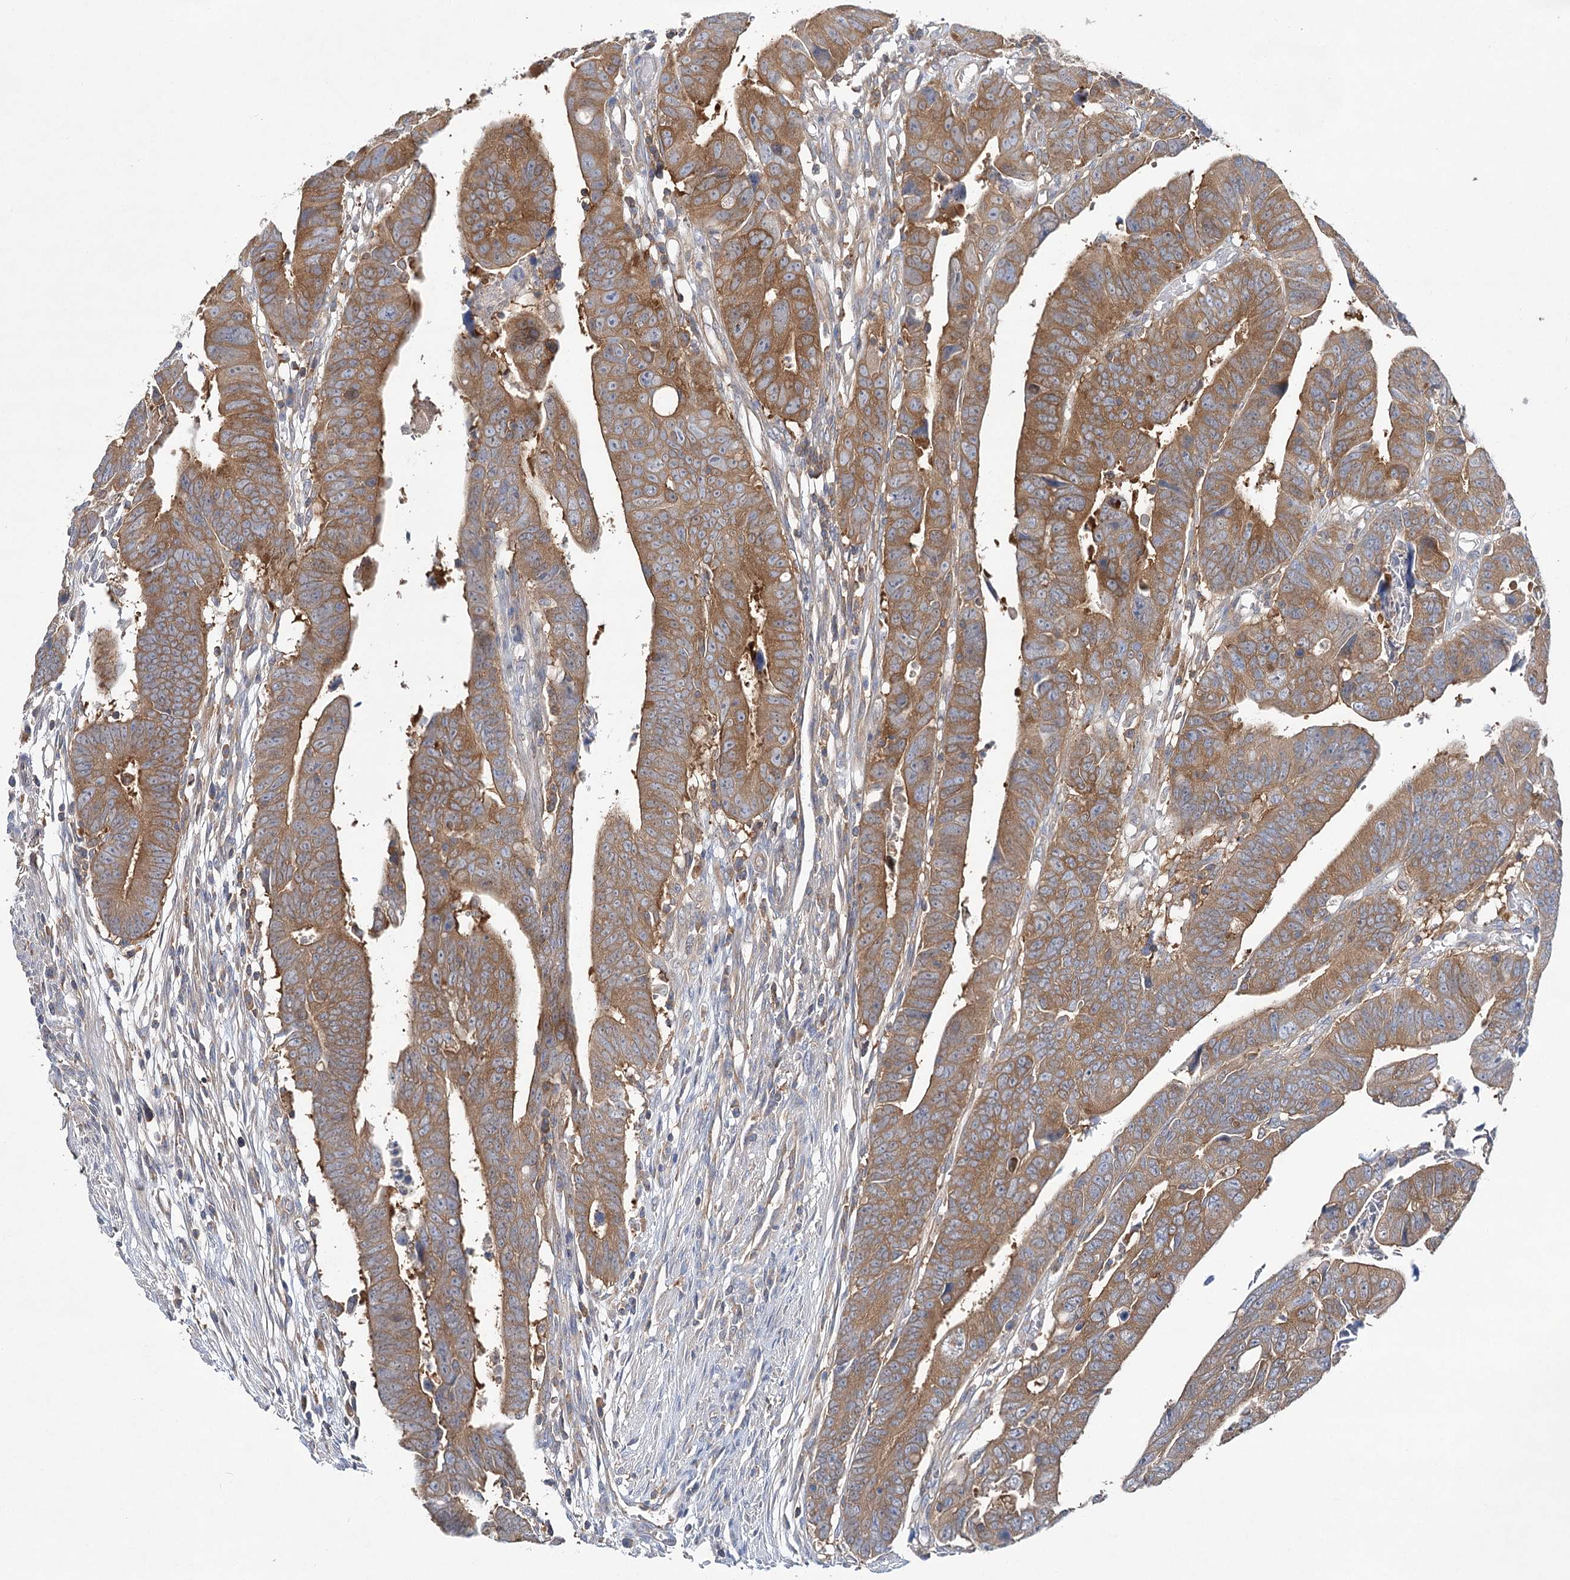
{"staining": {"intensity": "moderate", "quantity": ">75%", "location": "cytoplasmic/membranous"}, "tissue": "colorectal cancer", "cell_type": "Tumor cells", "image_type": "cancer", "snomed": [{"axis": "morphology", "description": "Adenocarcinoma, NOS"}, {"axis": "topography", "description": "Rectum"}], "caption": "Moderate cytoplasmic/membranous staining for a protein is present in approximately >75% of tumor cells of adenocarcinoma (colorectal) using IHC.", "gene": "ABRAXAS2", "patient": {"sex": "female", "age": 65}}